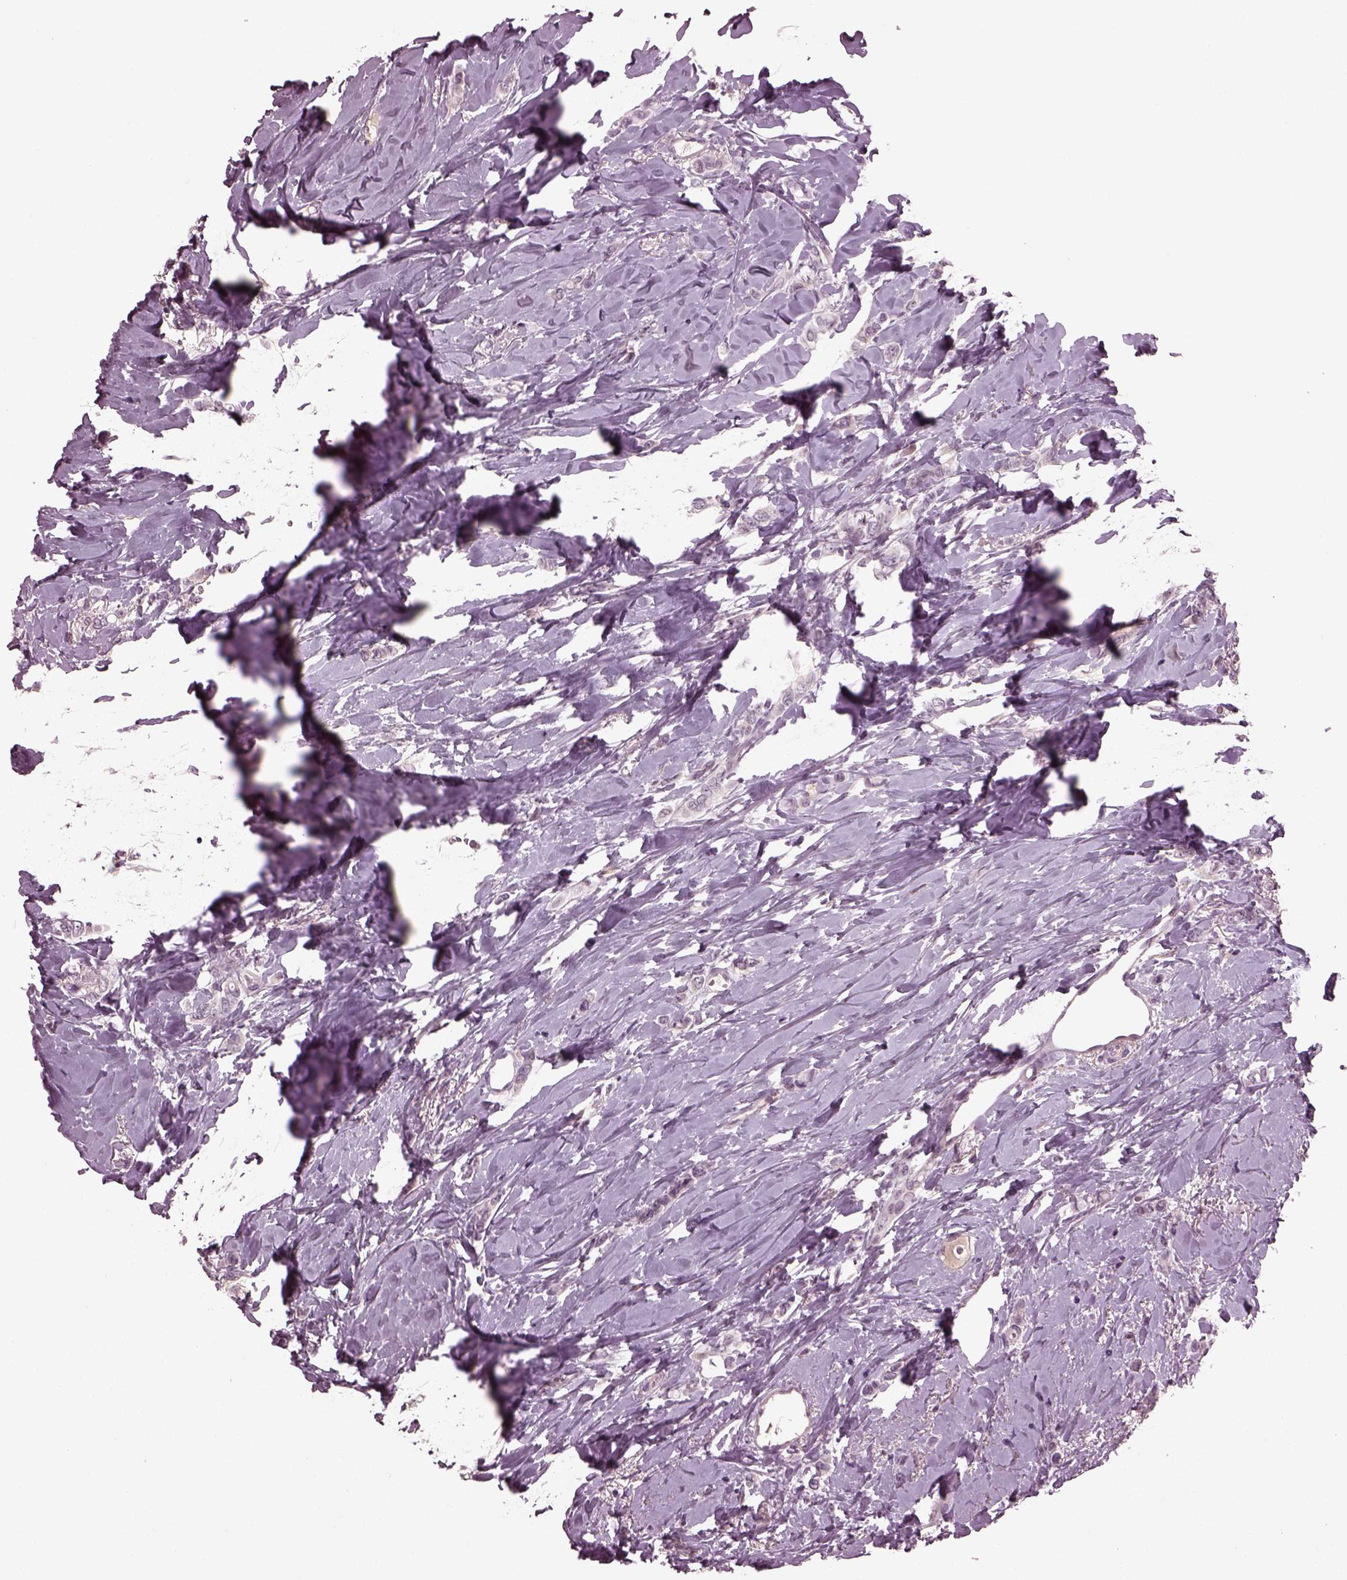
{"staining": {"intensity": "negative", "quantity": "none", "location": "none"}, "tissue": "breast cancer", "cell_type": "Tumor cells", "image_type": "cancer", "snomed": [{"axis": "morphology", "description": "Lobular carcinoma"}, {"axis": "topography", "description": "Breast"}], "caption": "A micrograph of breast lobular carcinoma stained for a protein demonstrates no brown staining in tumor cells.", "gene": "CLCN4", "patient": {"sex": "female", "age": 66}}